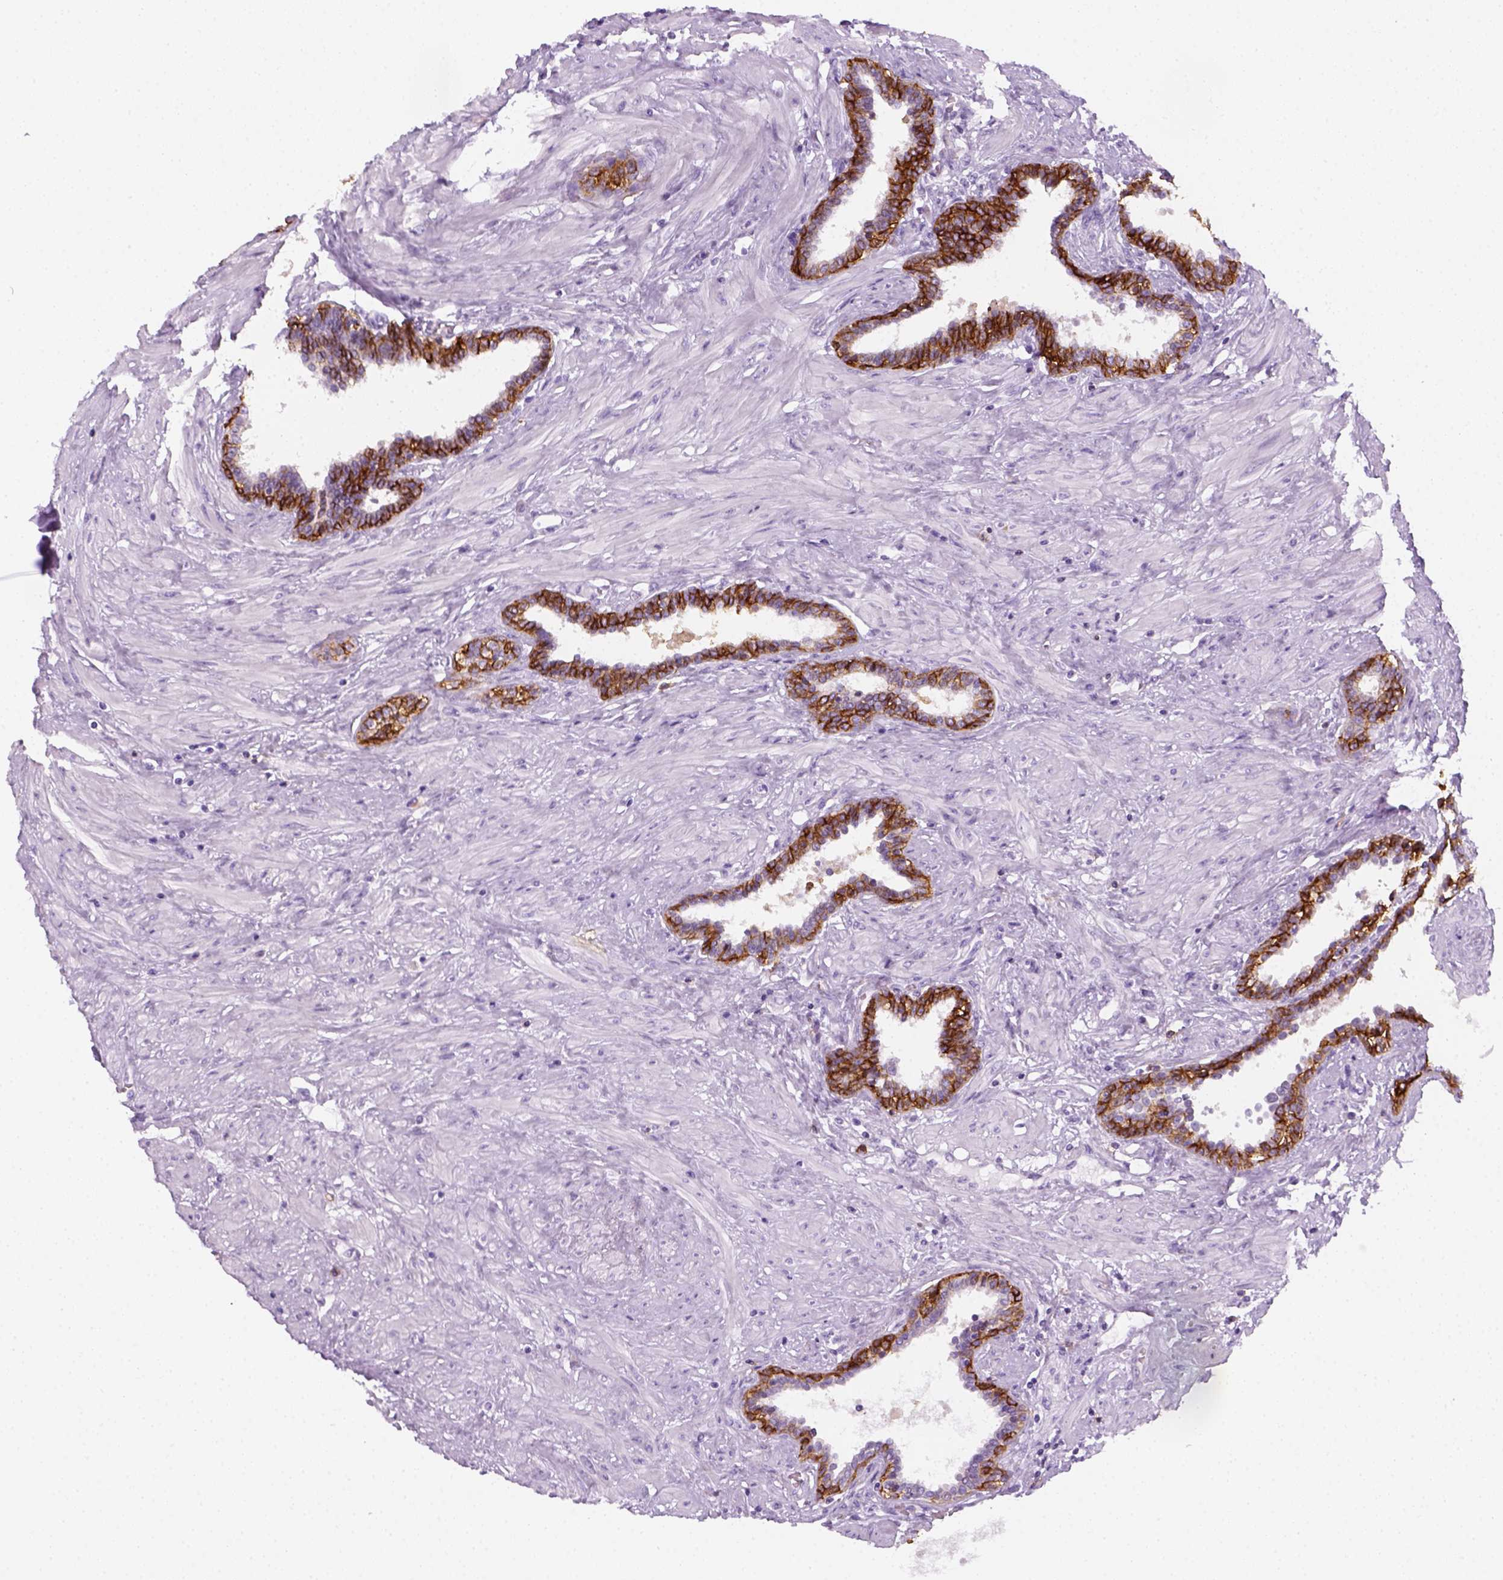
{"staining": {"intensity": "strong", "quantity": ">75%", "location": "cytoplasmic/membranous"}, "tissue": "prostate", "cell_type": "Glandular cells", "image_type": "normal", "snomed": [{"axis": "morphology", "description": "Normal tissue, NOS"}, {"axis": "topography", "description": "Prostate"}], "caption": "Glandular cells reveal strong cytoplasmic/membranous expression in approximately >75% of cells in normal prostate.", "gene": "AQP3", "patient": {"sex": "male", "age": 55}}